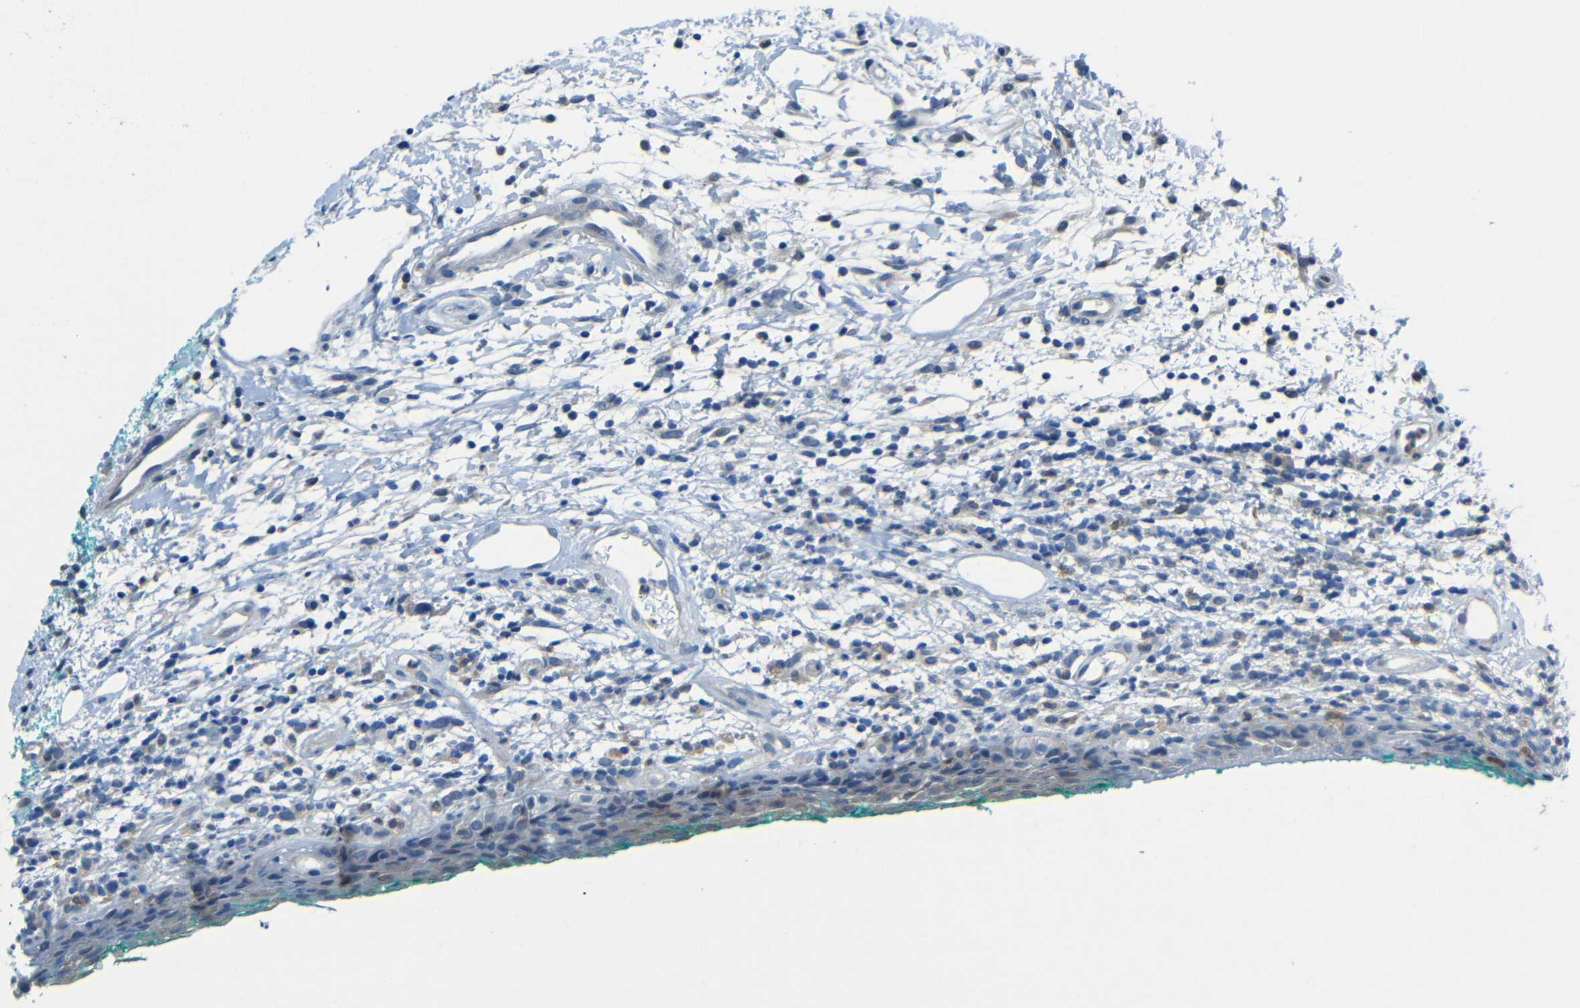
{"staining": {"intensity": "negative", "quantity": "none", "location": "none"}, "tissue": "oral mucosa", "cell_type": "Squamous epithelial cells", "image_type": "normal", "snomed": [{"axis": "morphology", "description": "Normal tissue, NOS"}, {"axis": "topography", "description": "Skeletal muscle"}, {"axis": "topography", "description": "Oral tissue"}, {"axis": "topography", "description": "Peripheral nerve tissue"}], "caption": "An IHC photomicrograph of unremarkable oral mucosa is shown. There is no staining in squamous epithelial cells of oral mucosa. The staining is performed using DAB brown chromogen with nuclei counter-stained in using hematoxylin.", "gene": "ANKRD22", "patient": {"sex": "female", "age": 84}}